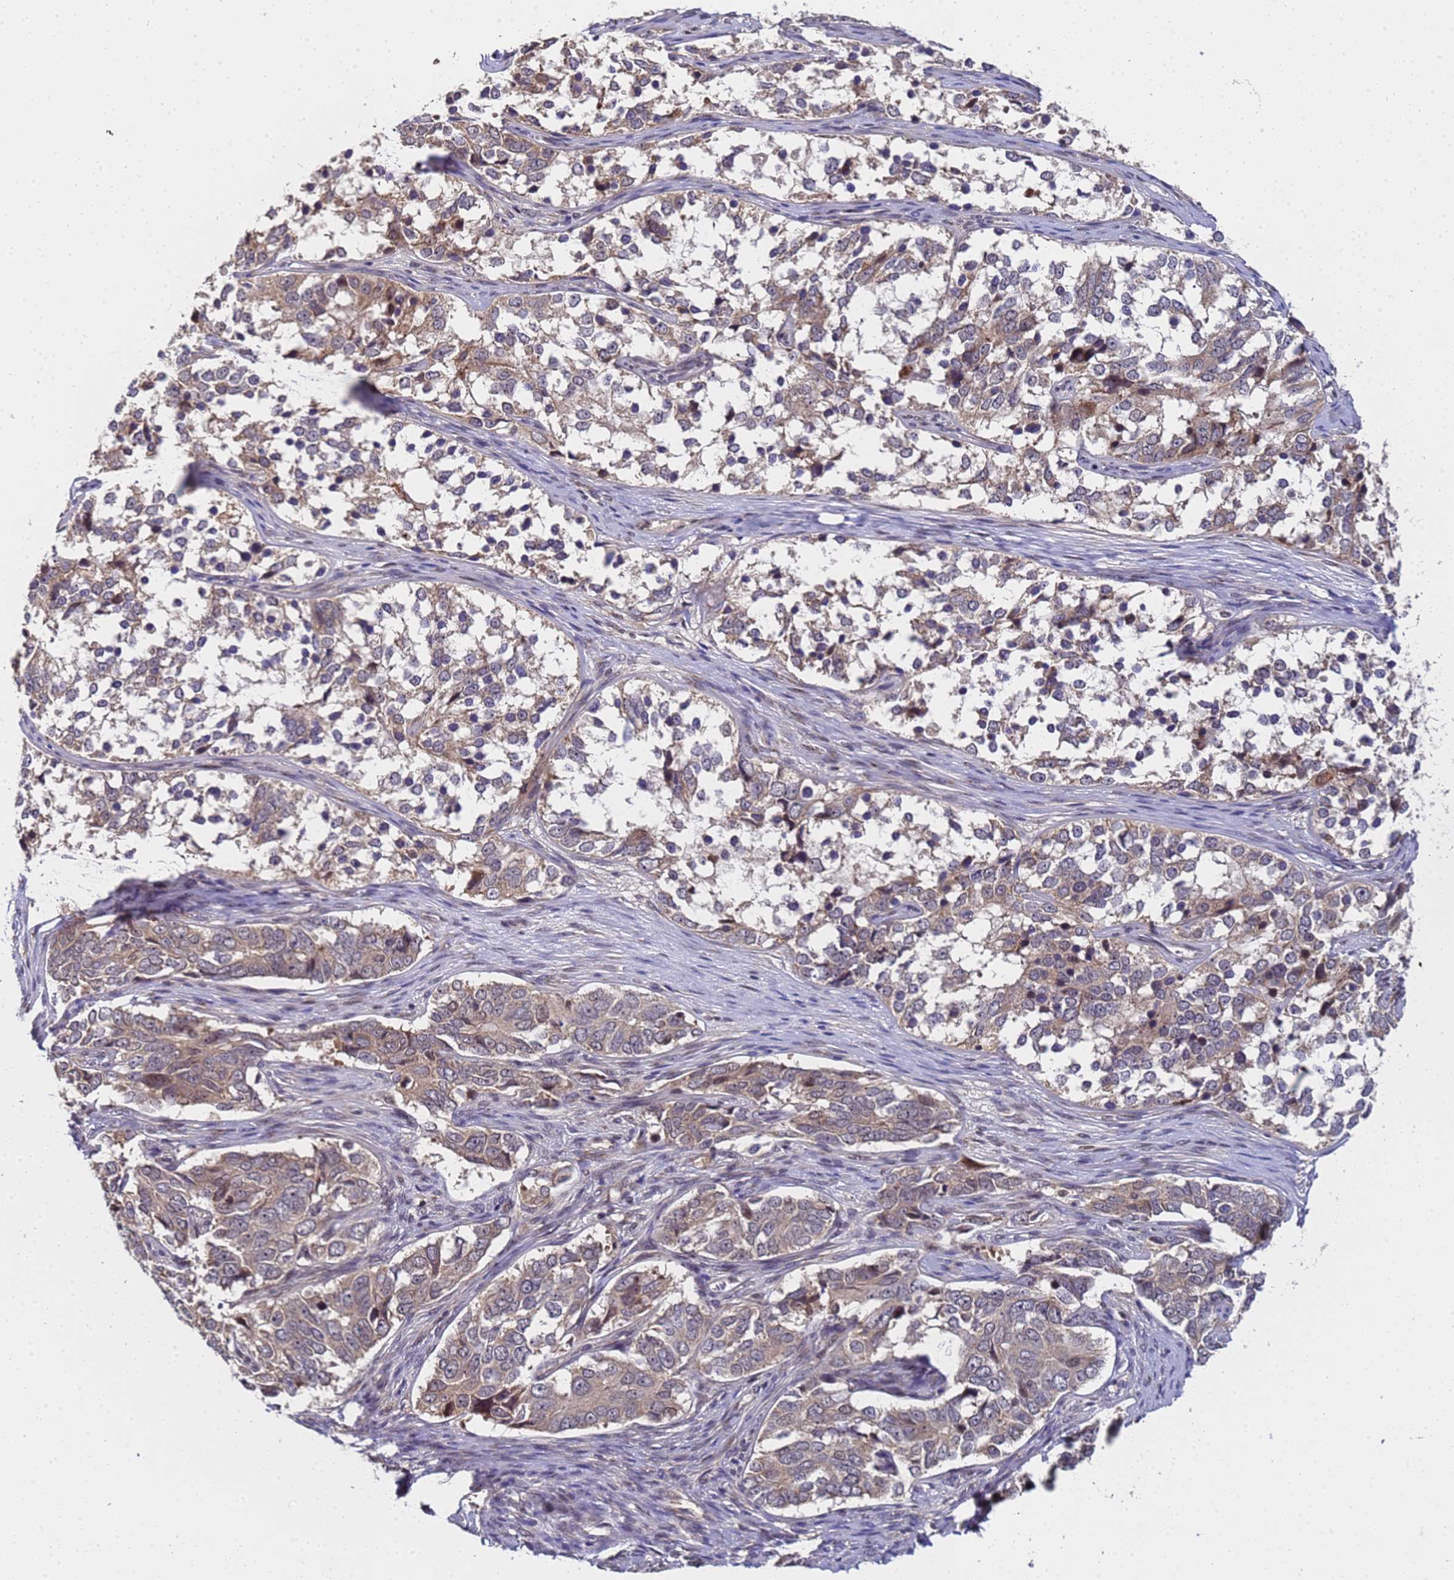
{"staining": {"intensity": "moderate", "quantity": "25%-75%", "location": "cytoplasmic/membranous"}, "tissue": "ovarian cancer", "cell_type": "Tumor cells", "image_type": "cancer", "snomed": [{"axis": "morphology", "description": "Carcinoma, endometroid"}, {"axis": "topography", "description": "Ovary"}], "caption": "Moderate cytoplasmic/membranous expression is appreciated in approximately 25%-75% of tumor cells in ovarian cancer.", "gene": "ANAPC13", "patient": {"sex": "female", "age": 51}}